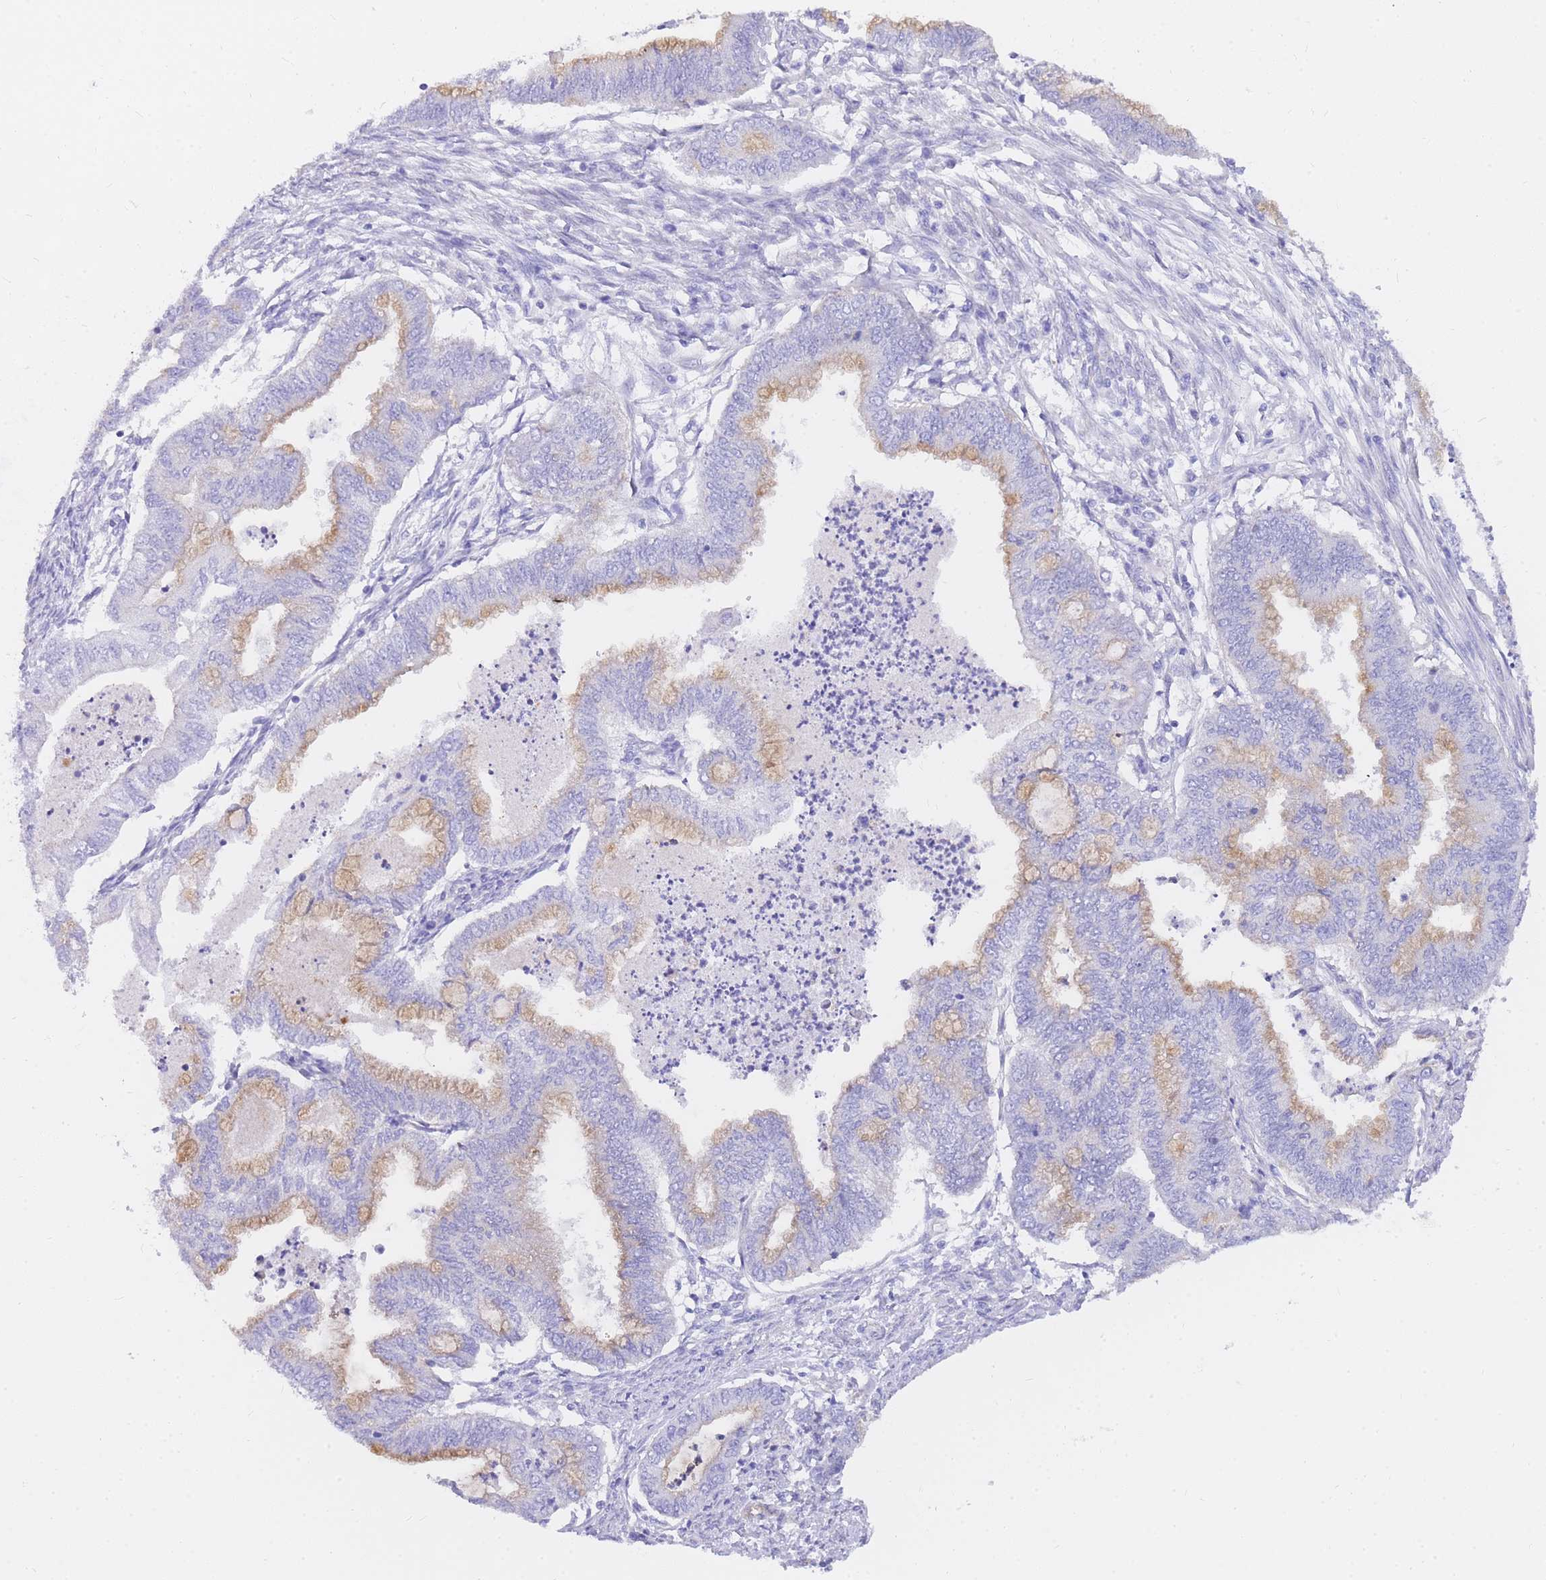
{"staining": {"intensity": "weak", "quantity": "<25%", "location": "cytoplasmic/membranous"}, "tissue": "endometrial cancer", "cell_type": "Tumor cells", "image_type": "cancer", "snomed": [{"axis": "morphology", "description": "Adenocarcinoma, NOS"}, {"axis": "topography", "description": "Endometrium"}], "caption": "Histopathology image shows no significant protein positivity in tumor cells of endometrial cancer.", "gene": "SRSF12", "patient": {"sex": "female", "age": 79}}